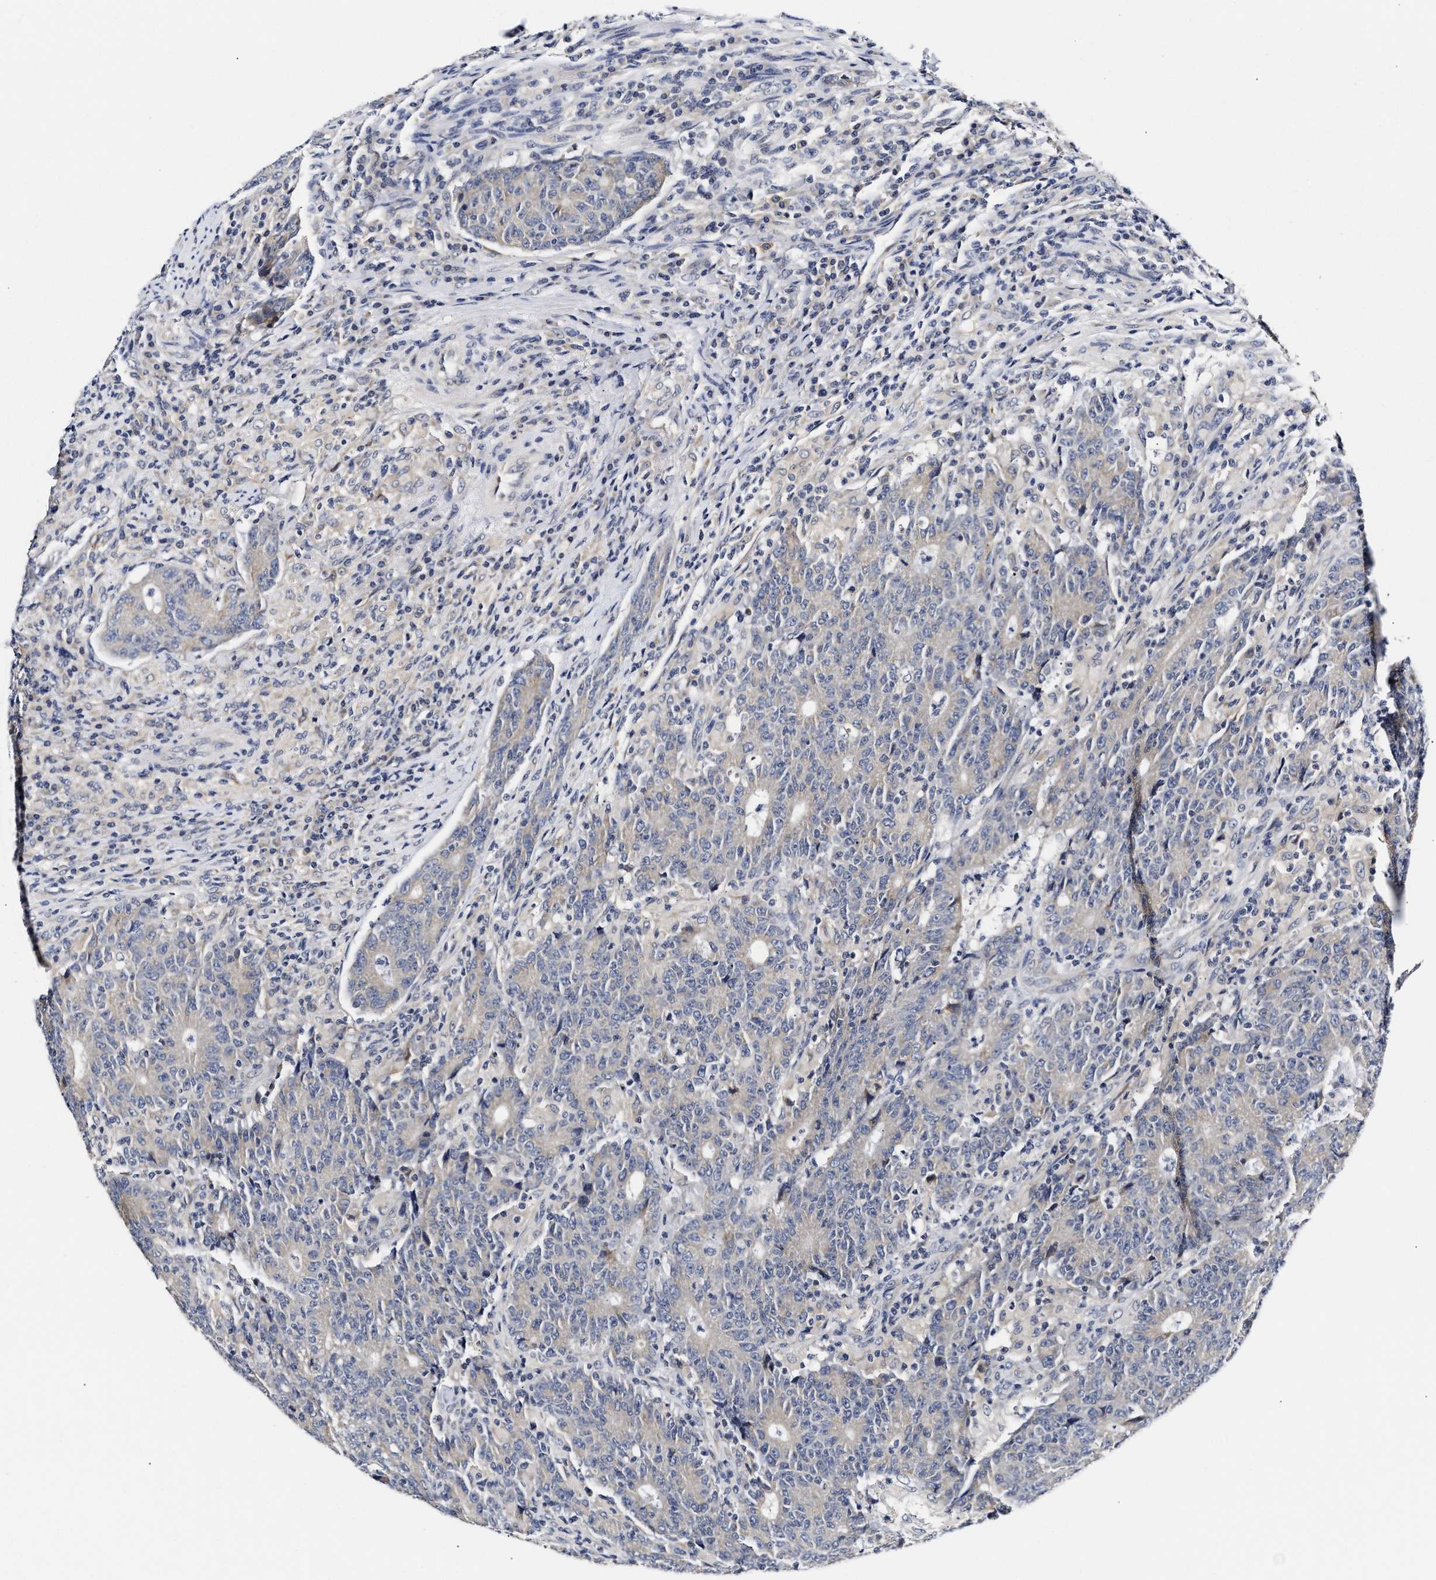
{"staining": {"intensity": "weak", "quantity": "<25%", "location": "cytoplasmic/membranous"}, "tissue": "colorectal cancer", "cell_type": "Tumor cells", "image_type": "cancer", "snomed": [{"axis": "morphology", "description": "Normal tissue, NOS"}, {"axis": "morphology", "description": "Adenocarcinoma, NOS"}, {"axis": "topography", "description": "Colon"}], "caption": "The image displays no staining of tumor cells in adenocarcinoma (colorectal).", "gene": "RINT1", "patient": {"sex": "female", "age": 75}}